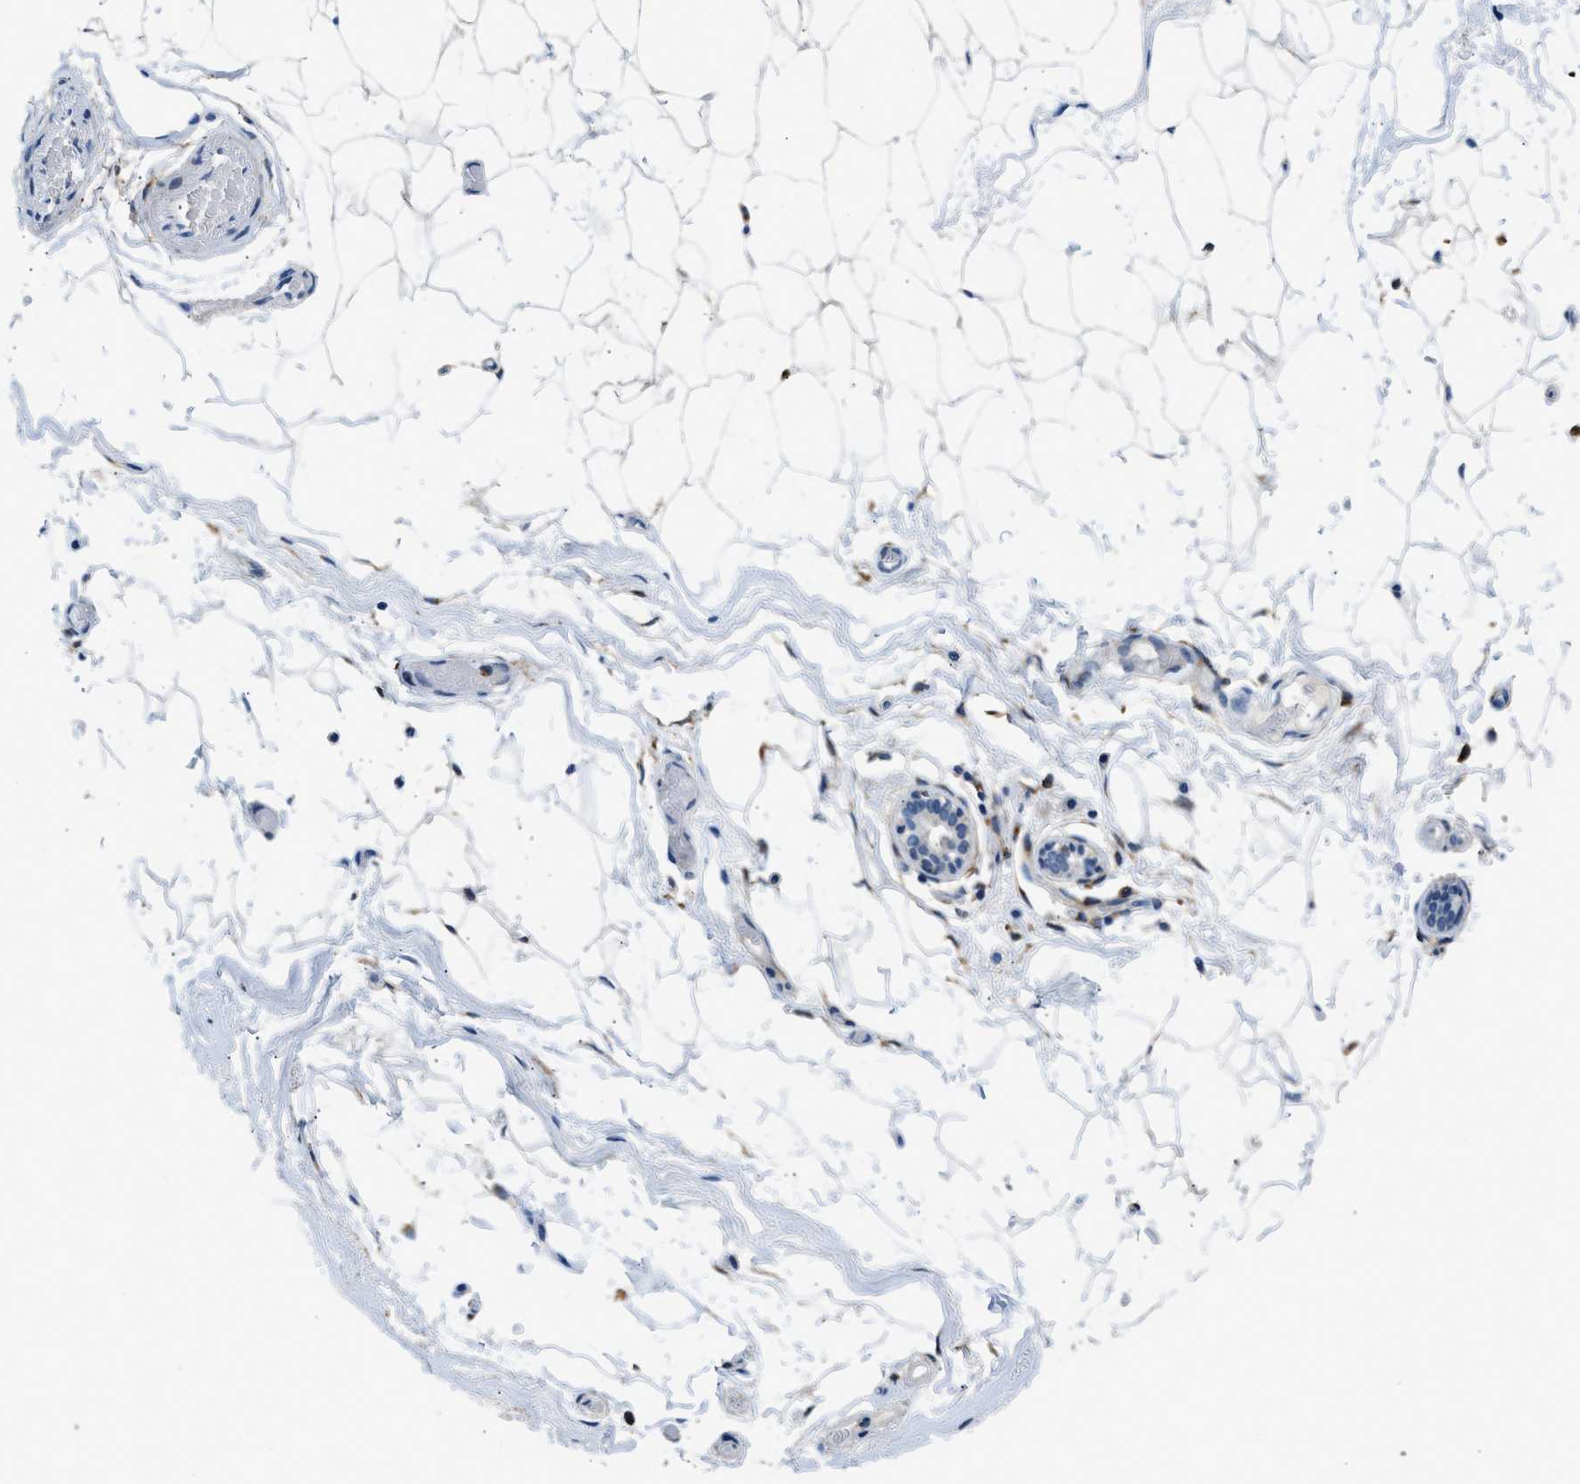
{"staining": {"intensity": "moderate", "quantity": ">75%", "location": "cytoplasmic/membranous"}, "tissue": "adipose tissue", "cell_type": "Adipocytes", "image_type": "normal", "snomed": [{"axis": "morphology", "description": "Normal tissue, NOS"}, {"axis": "topography", "description": "Breast"}, {"axis": "topography", "description": "Soft tissue"}], "caption": "Approximately >75% of adipocytes in benign human adipose tissue show moderate cytoplasmic/membranous protein positivity as visualized by brown immunohistochemical staining.", "gene": "LRP1", "patient": {"sex": "female", "age": 75}}